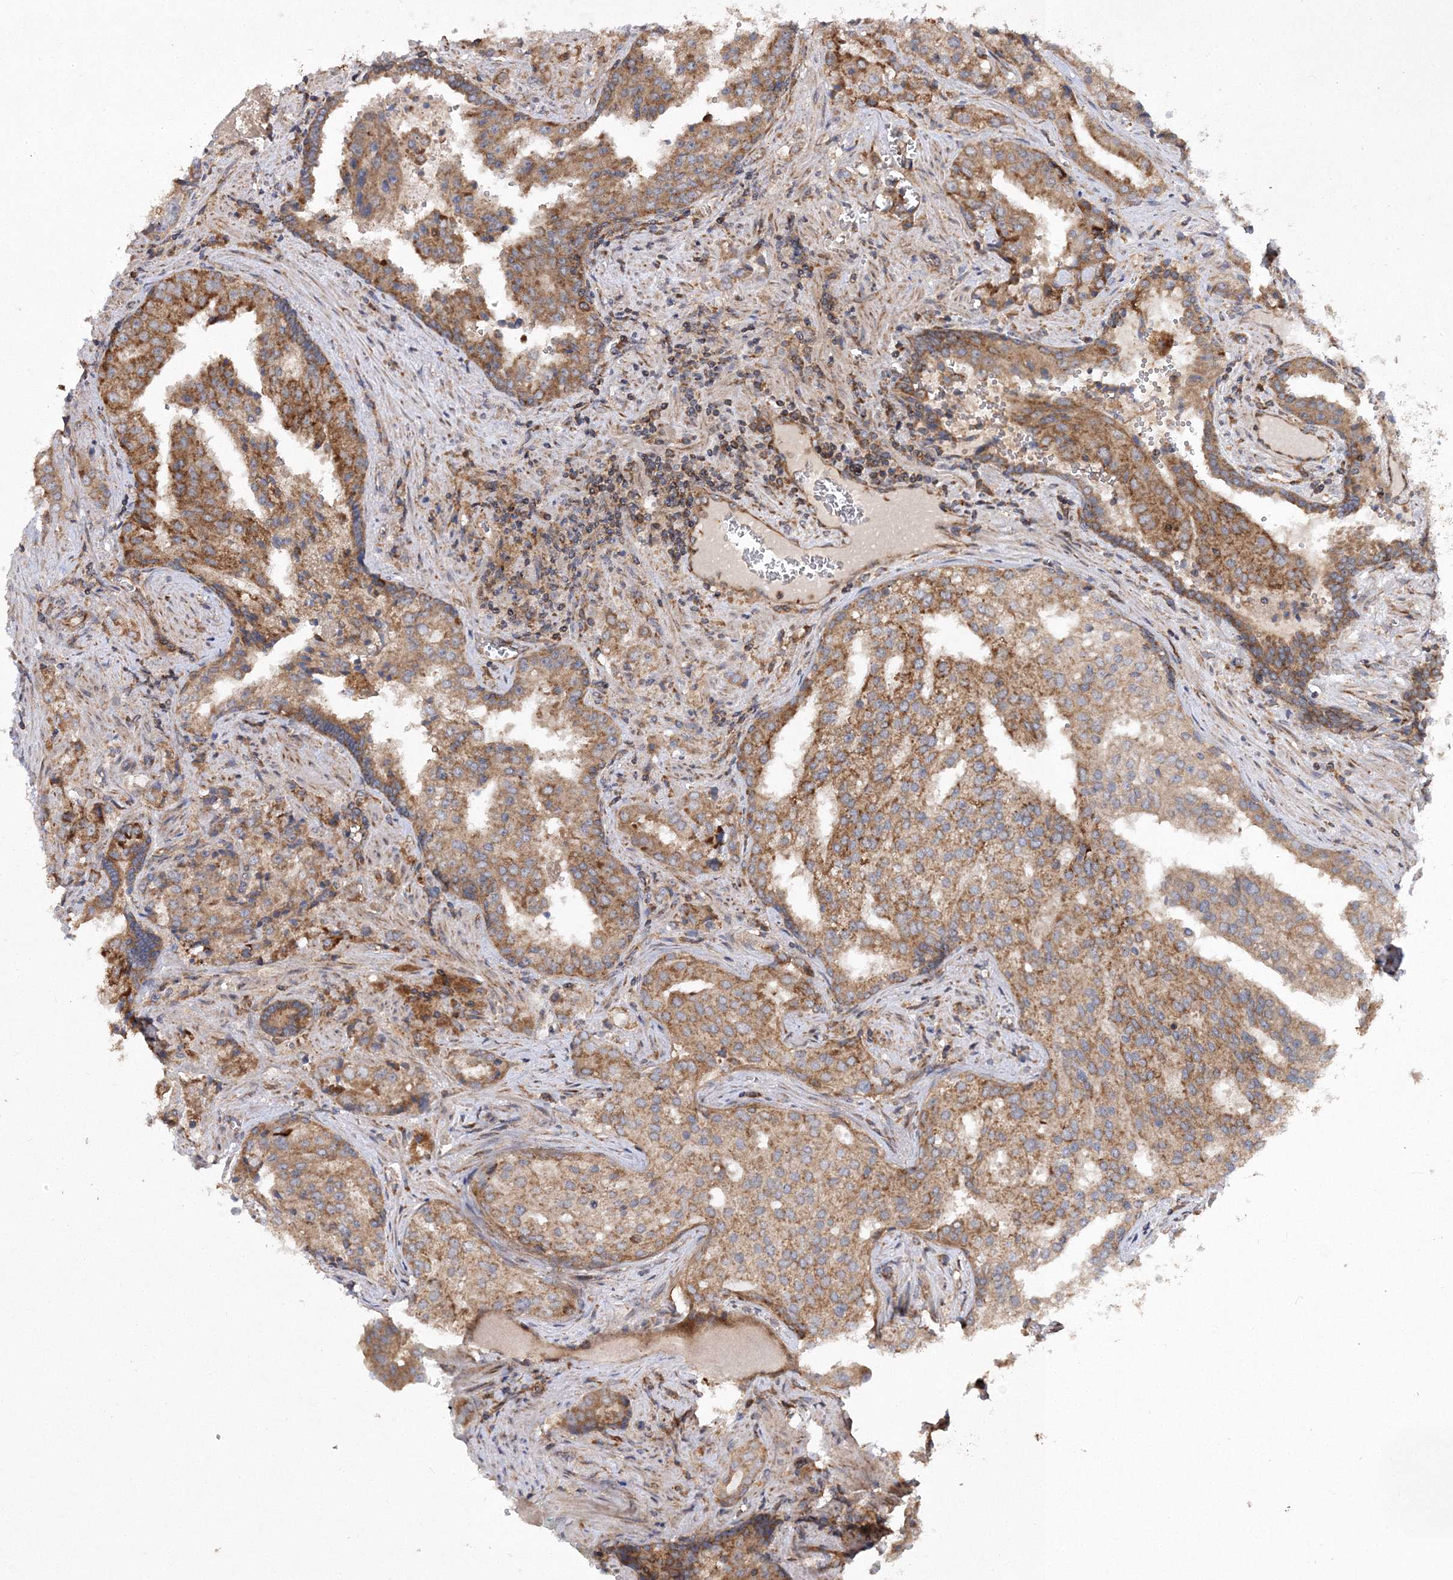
{"staining": {"intensity": "moderate", "quantity": ">75%", "location": "cytoplasmic/membranous"}, "tissue": "prostate cancer", "cell_type": "Tumor cells", "image_type": "cancer", "snomed": [{"axis": "morphology", "description": "Adenocarcinoma, High grade"}, {"axis": "topography", "description": "Prostate"}], "caption": "This micrograph shows immunohistochemistry staining of prostate cancer (high-grade adenocarcinoma), with medium moderate cytoplasmic/membranous staining in about >75% of tumor cells.", "gene": "DNAJC13", "patient": {"sex": "male", "age": 68}}